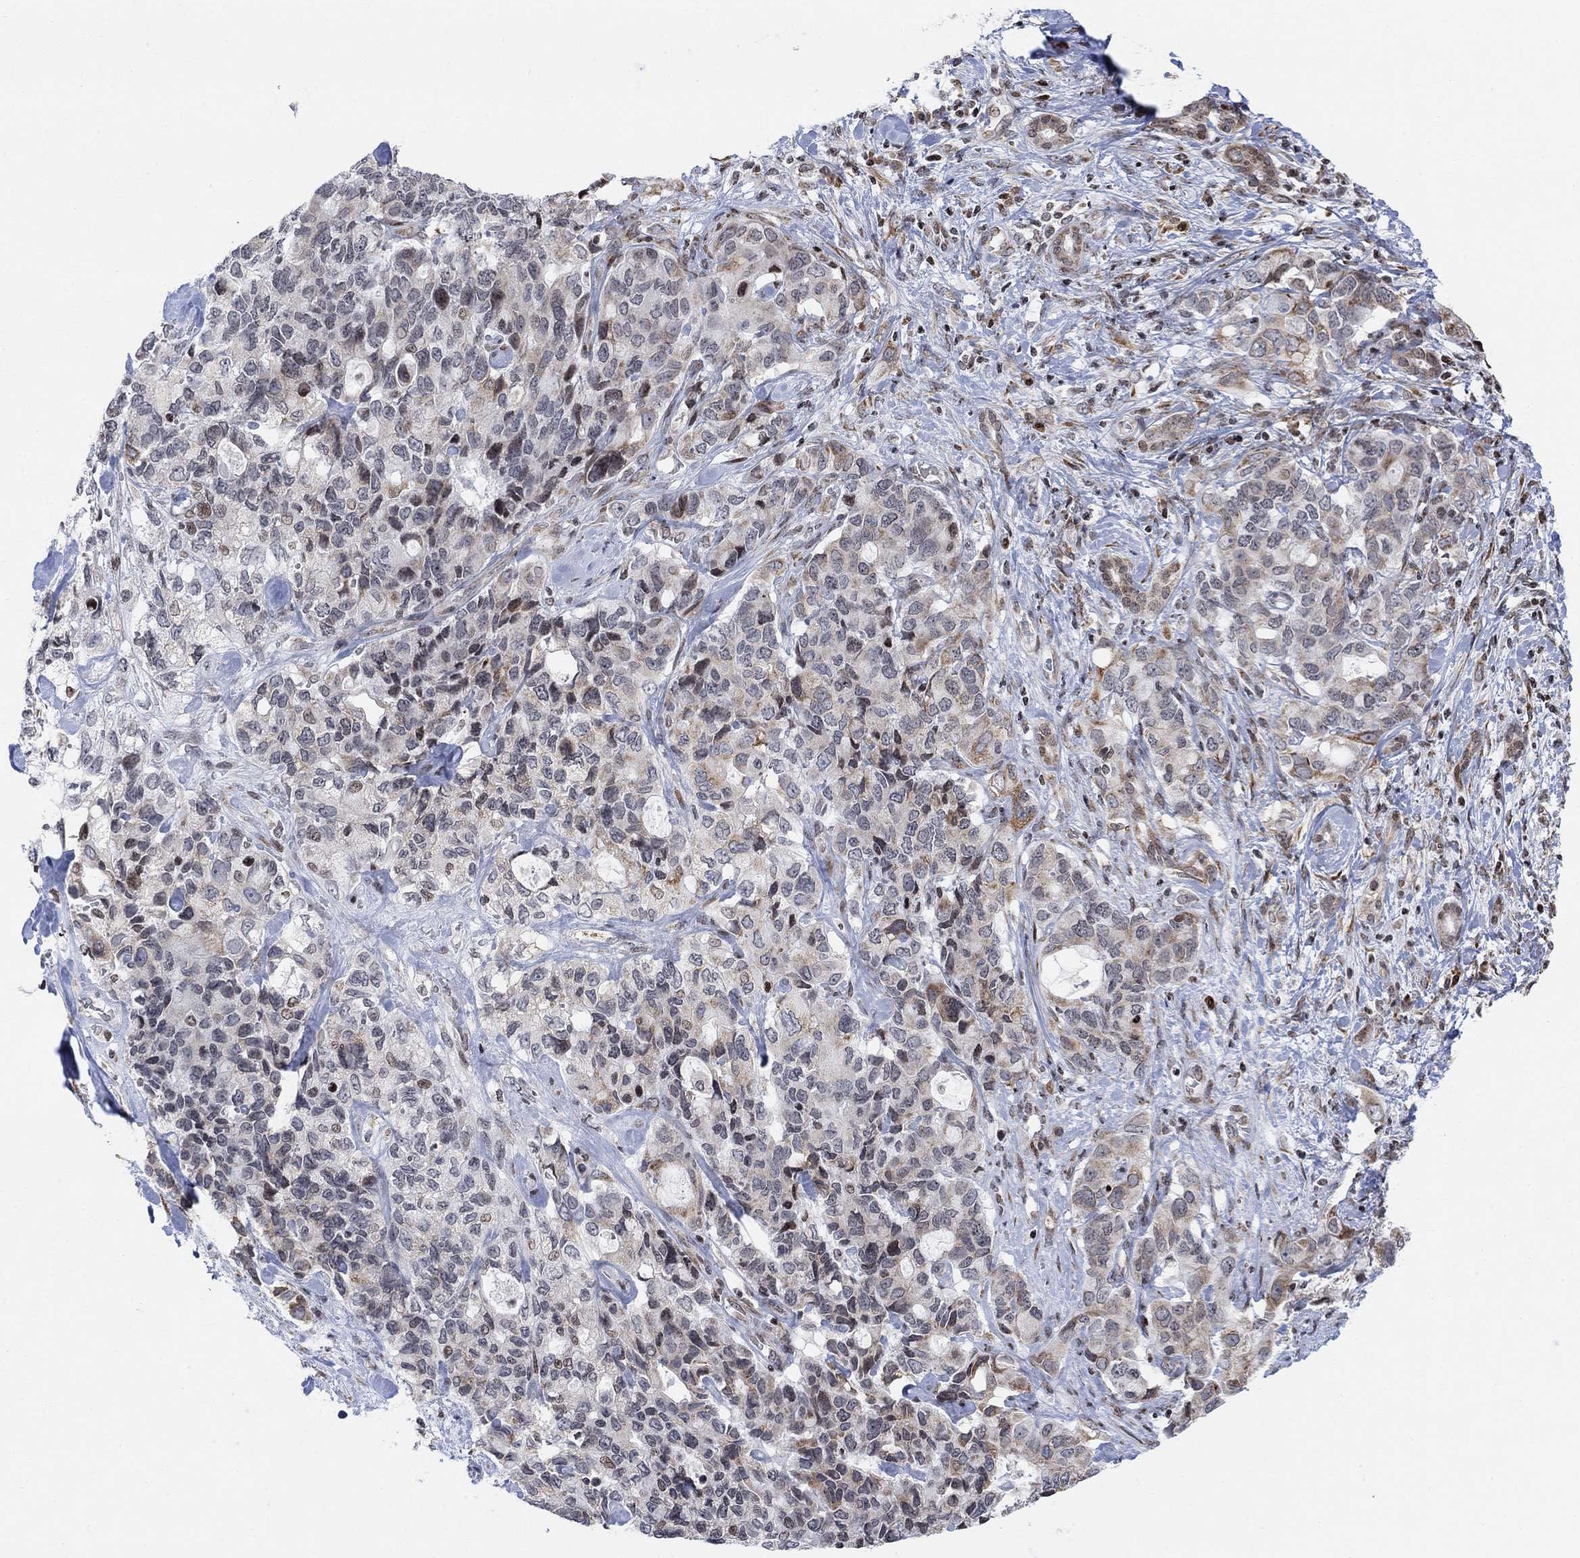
{"staining": {"intensity": "moderate", "quantity": "<25%", "location": "cytoplasmic/membranous"}, "tissue": "pancreatic cancer", "cell_type": "Tumor cells", "image_type": "cancer", "snomed": [{"axis": "morphology", "description": "Adenocarcinoma, NOS"}, {"axis": "topography", "description": "Pancreas"}], "caption": "A photomicrograph of pancreatic adenocarcinoma stained for a protein reveals moderate cytoplasmic/membranous brown staining in tumor cells. (Stains: DAB in brown, nuclei in blue, Microscopy: brightfield microscopy at high magnification).", "gene": "ABHD14A", "patient": {"sex": "female", "age": 56}}